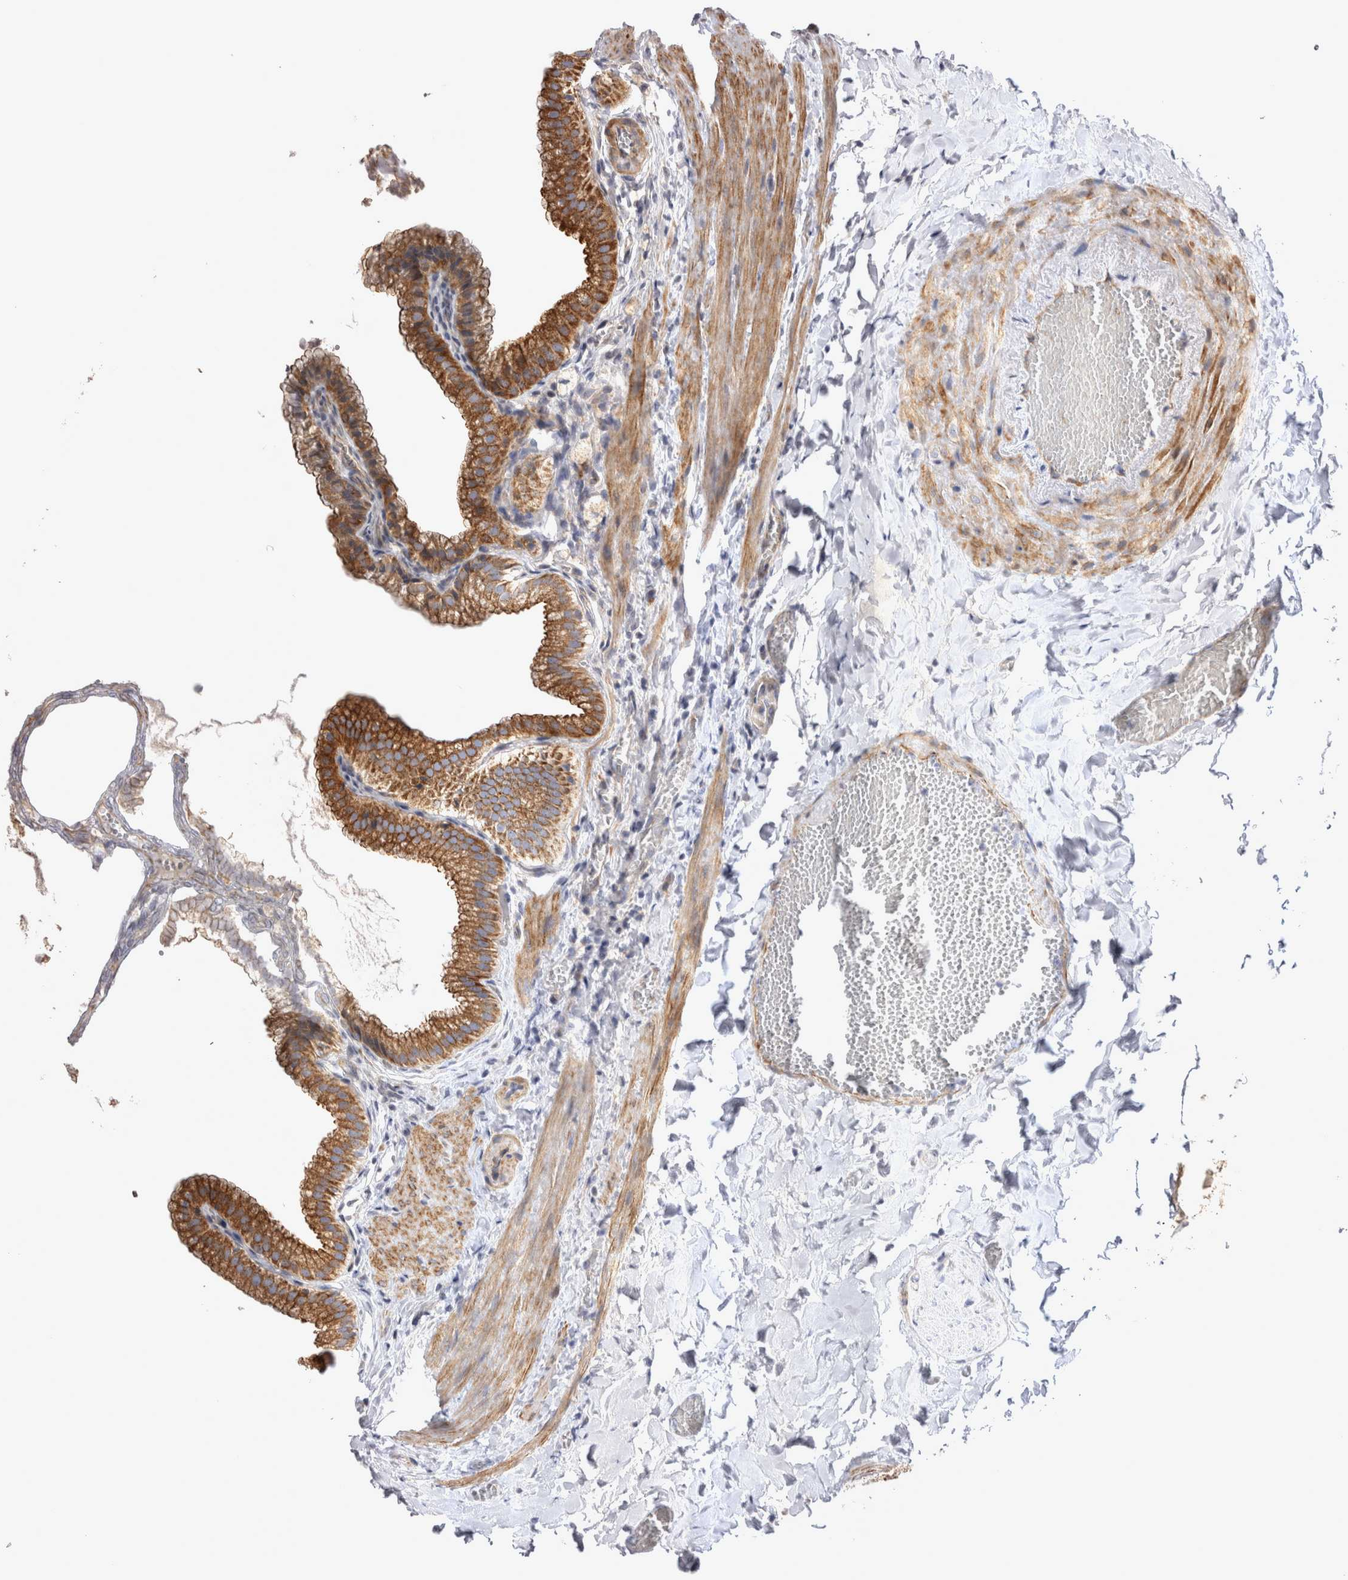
{"staining": {"intensity": "moderate", "quantity": ">75%", "location": "cytoplasmic/membranous"}, "tissue": "gallbladder", "cell_type": "Glandular cells", "image_type": "normal", "snomed": [{"axis": "morphology", "description": "Normal tissue, NOS"}, {"axis": "topography", "description": "Gallbladder"}], "caption": "Immunohistochemical staining of normal gallbladder demonstrates medium levels of moderate cytoplasmic/membranous staining in about >75% of glandular cells.", "gene": "TSPOAP1", "patient": {"sex": "male", "age": 38}}